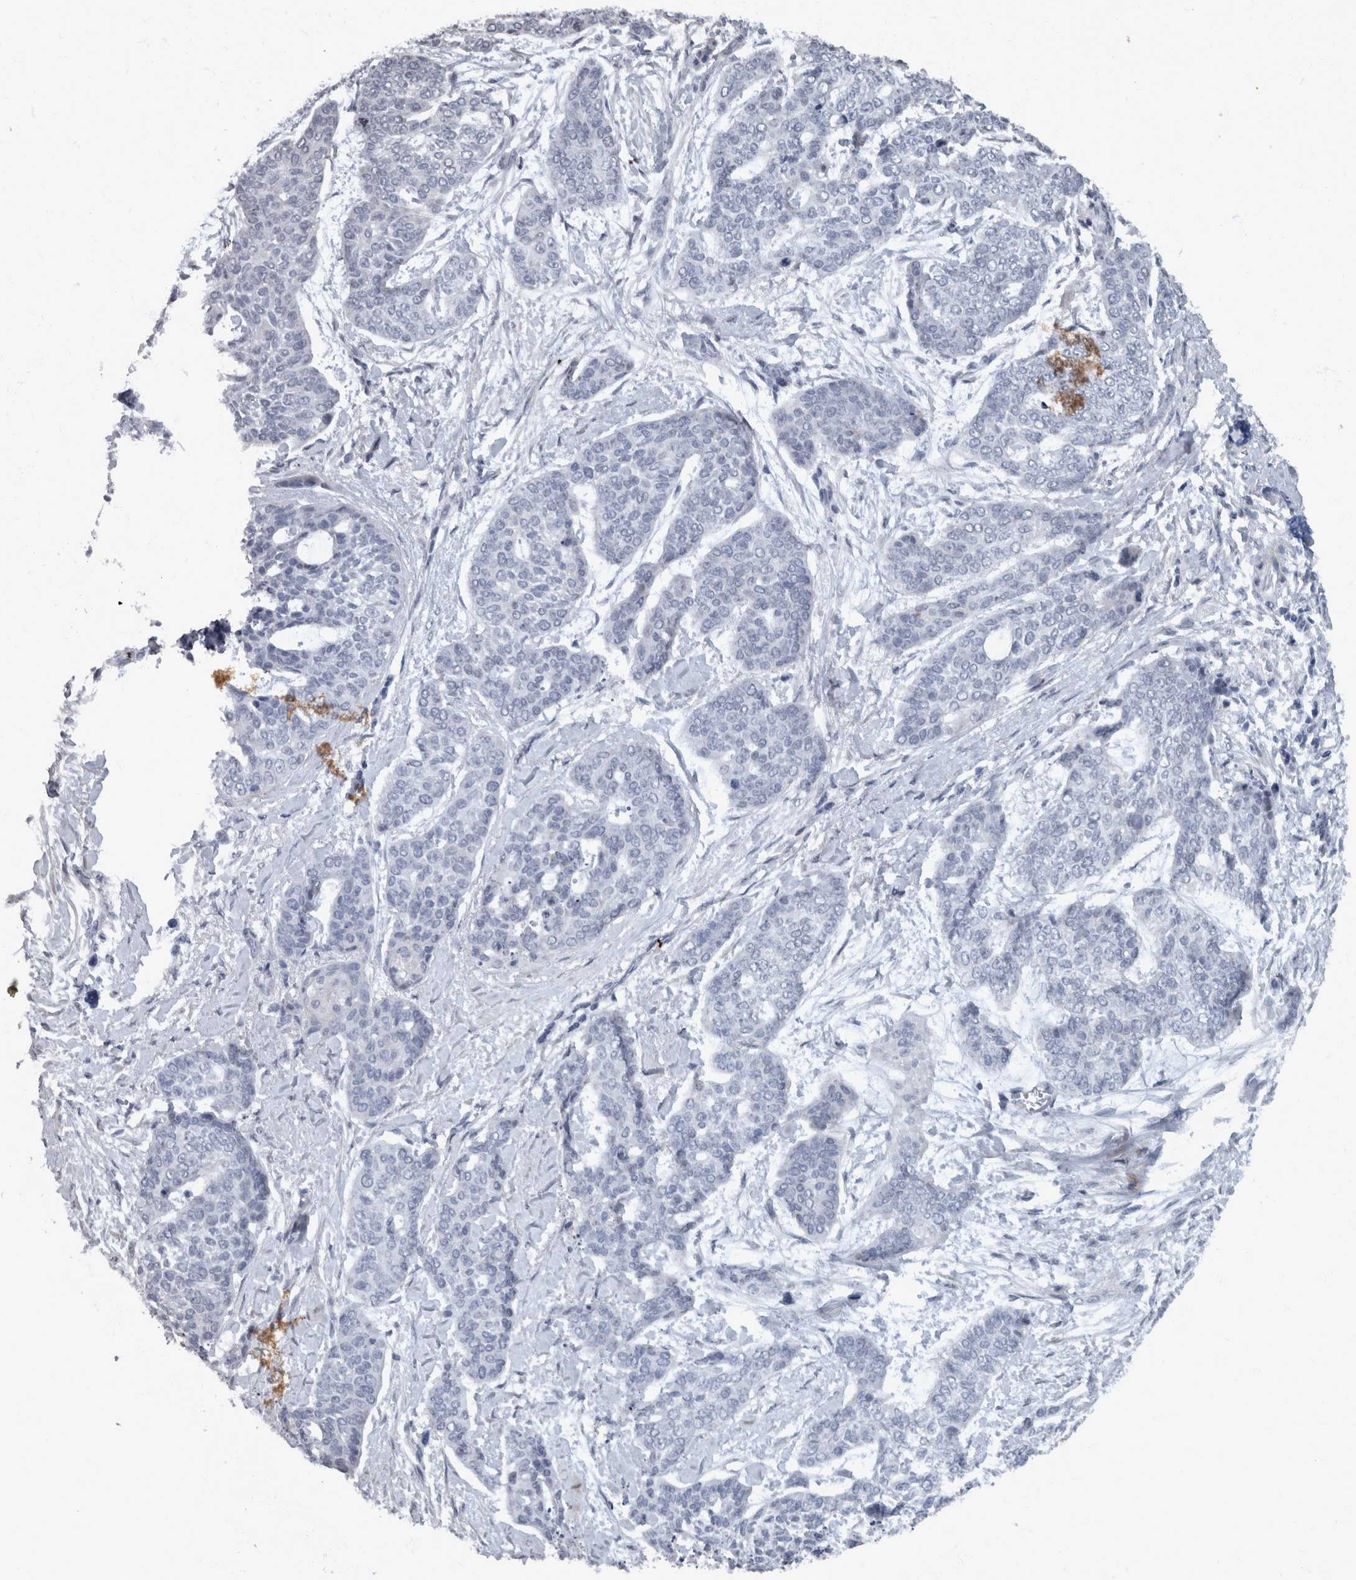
{"staining": {"intensity": "negative", "quantity": "none", "location": "none"}, "tissue": "skin cancer", "cell_type": "Tumor cells", "image_type": "cancer", "snomed": [{"axis": "morphology", "description": "Basal cell carcinoma"}, {"axis": "topography", "description": "Skin"}], "caption": "High power microscopy photomicrograph of an immunohistochemistry micrograph of skin cancer (basal cell carcinoma), revealing no significant staining in tumor cells.", "gene": "WDR33", "patient": {"sex": "female", "age": 64}}